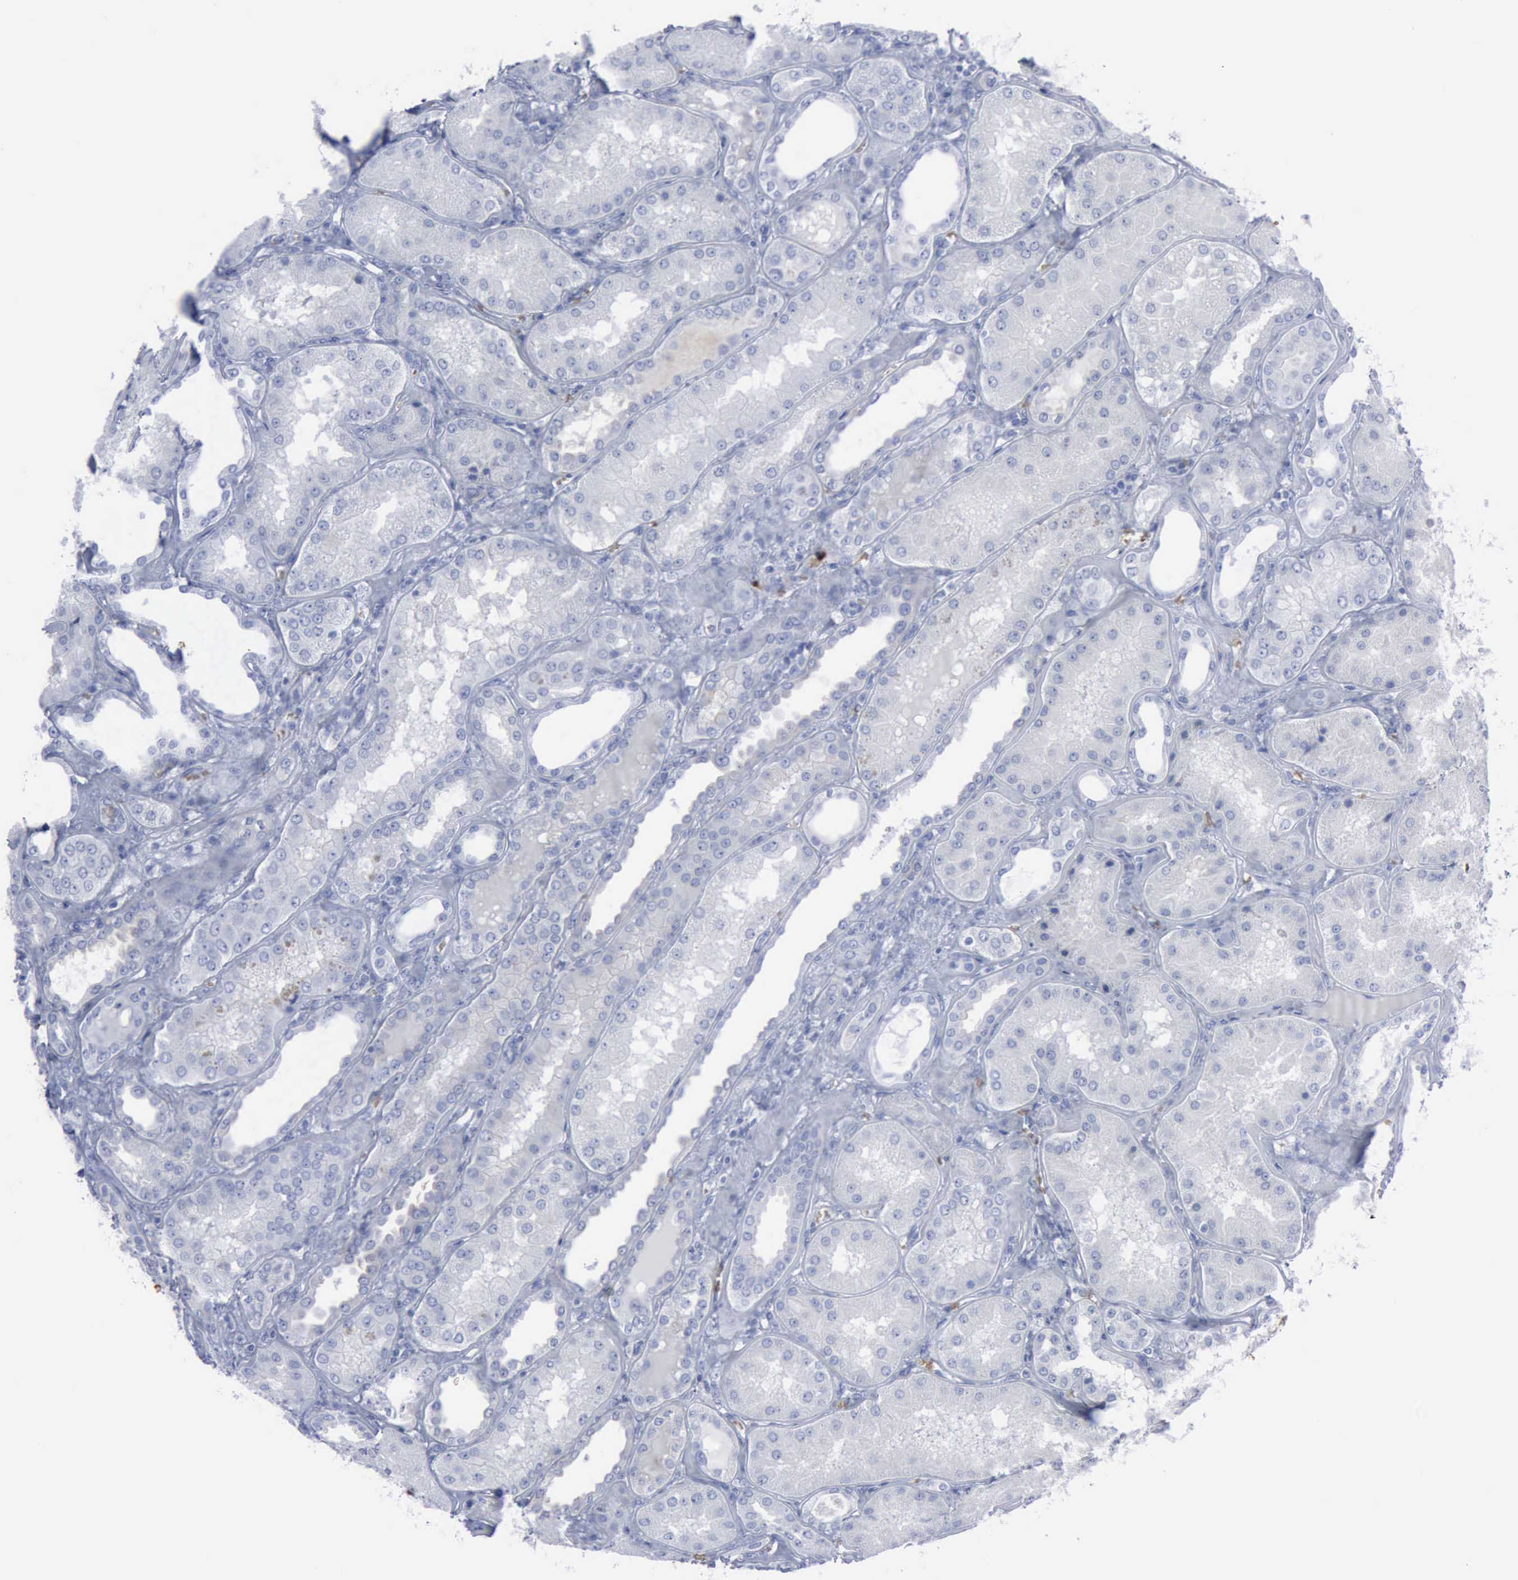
{"staining": {"intensity": "negative", "quantity": "none", "location": "none"}, "tissue": "kidney", "cell_type": "Cells in glomeruli", "image_type": "normal", "snomed": [{"axis": "morphology", "description": "Normal tissue, NOS"}, {"axis": "topography", "description": "Kidney"}], "caption": "A high-resolution image shows IHC staining of unremarkable kidney, which displays no significant staining in cells in glomeruli.", "gene": "TGFB1", "patient": {"sex": "female", "age": 56}}